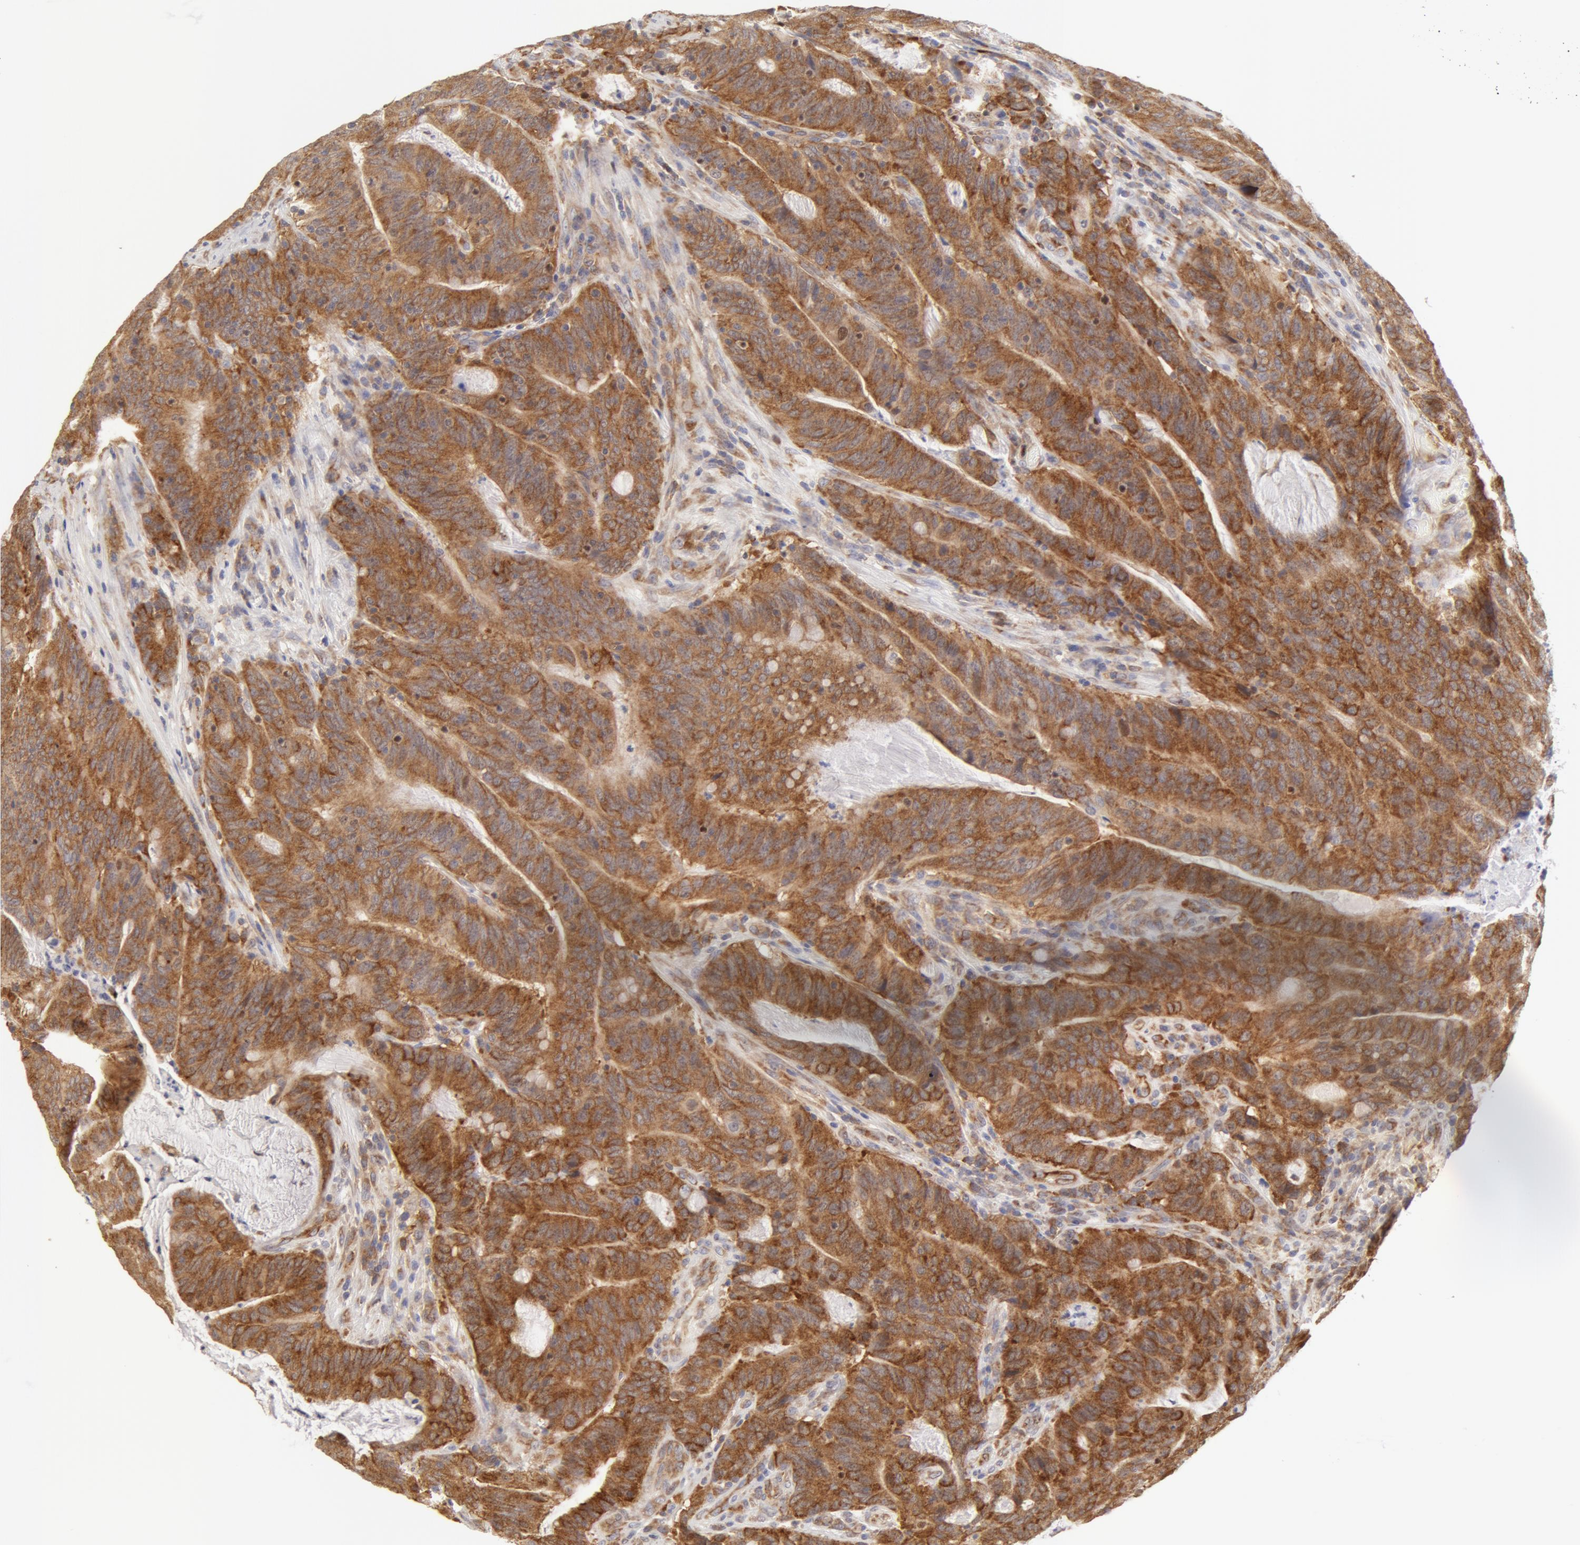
{"staining": {"intensity": "moderate", "quantity": ">75%", "location": "cytoplasmic/membranous"}, "tissue": "colorectal cancer", "cell_type": "Tumor cells", "image_type": "cancer", "snomed": [{"axis": "morphology", "description": "Adenocarcinoma, NOS"}, {"axis": "topography", "description": "Colon"}], "caption": "Colorectal cancer stained with IHC reveals moderate cytoplasmic/membranous staining in approximately >75% of tumor cells.", "gene": "DDX3Y", "patient": {"sex": "male", "age": 54}}